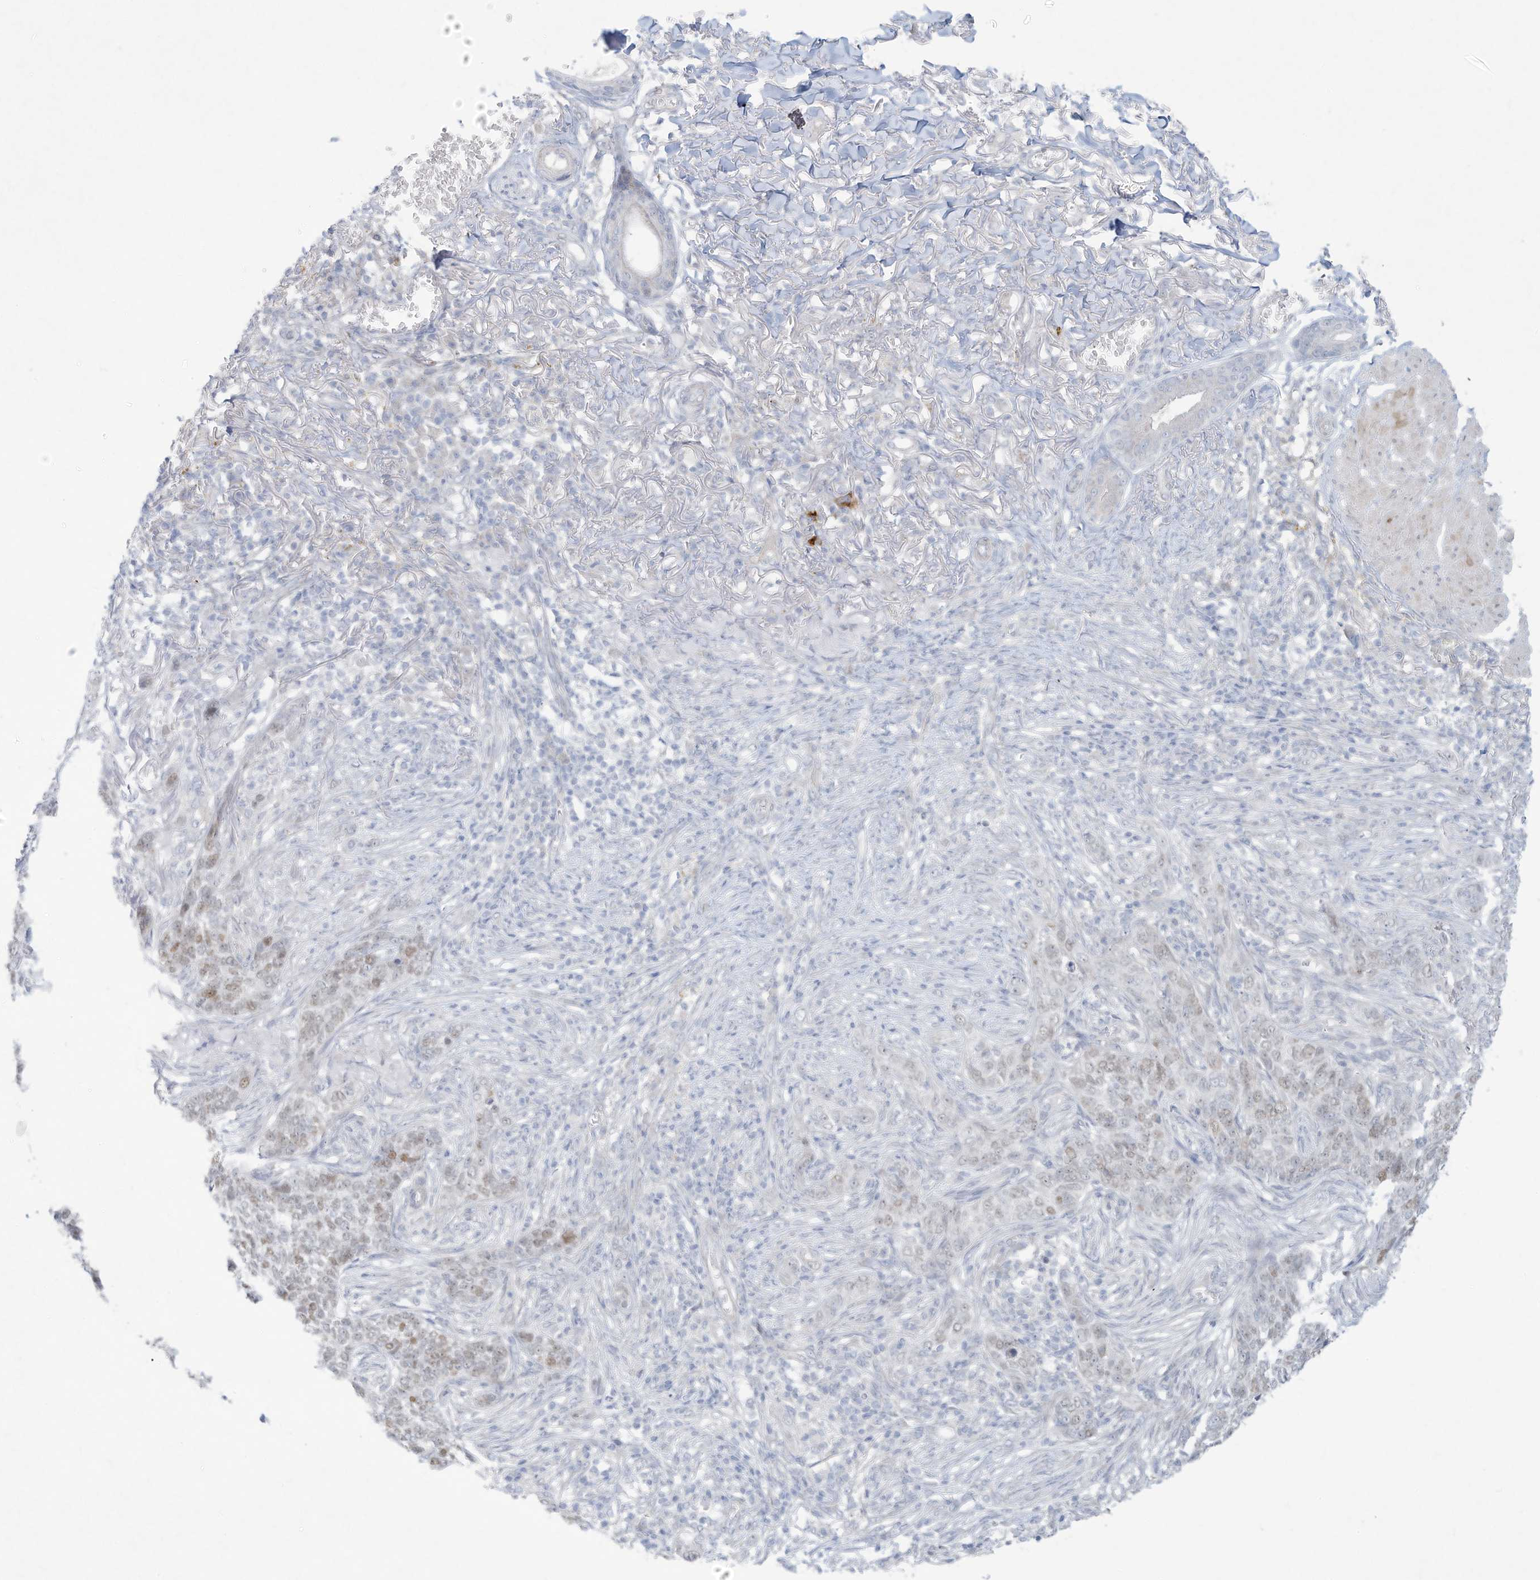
{"staining": {"intensity": "moderate", "quantity": "<25%", "location": "nuclear"}, "tissue": "skin cancer", "cell_type": "Tumor cells", "image_type": "cancer", "snomed": [{"axis": "morphology", "description": "Basal cell carcinoma"}, {"axis": "topography", "description": "Skin"}], "caption": "This histopathology image reveals IHC staining of human skin cancer, with low moderate nuclear positivity in about <25% of tumor cells.", "gene": "PAX6", "patient": {"sex": "male", "age": 85}}